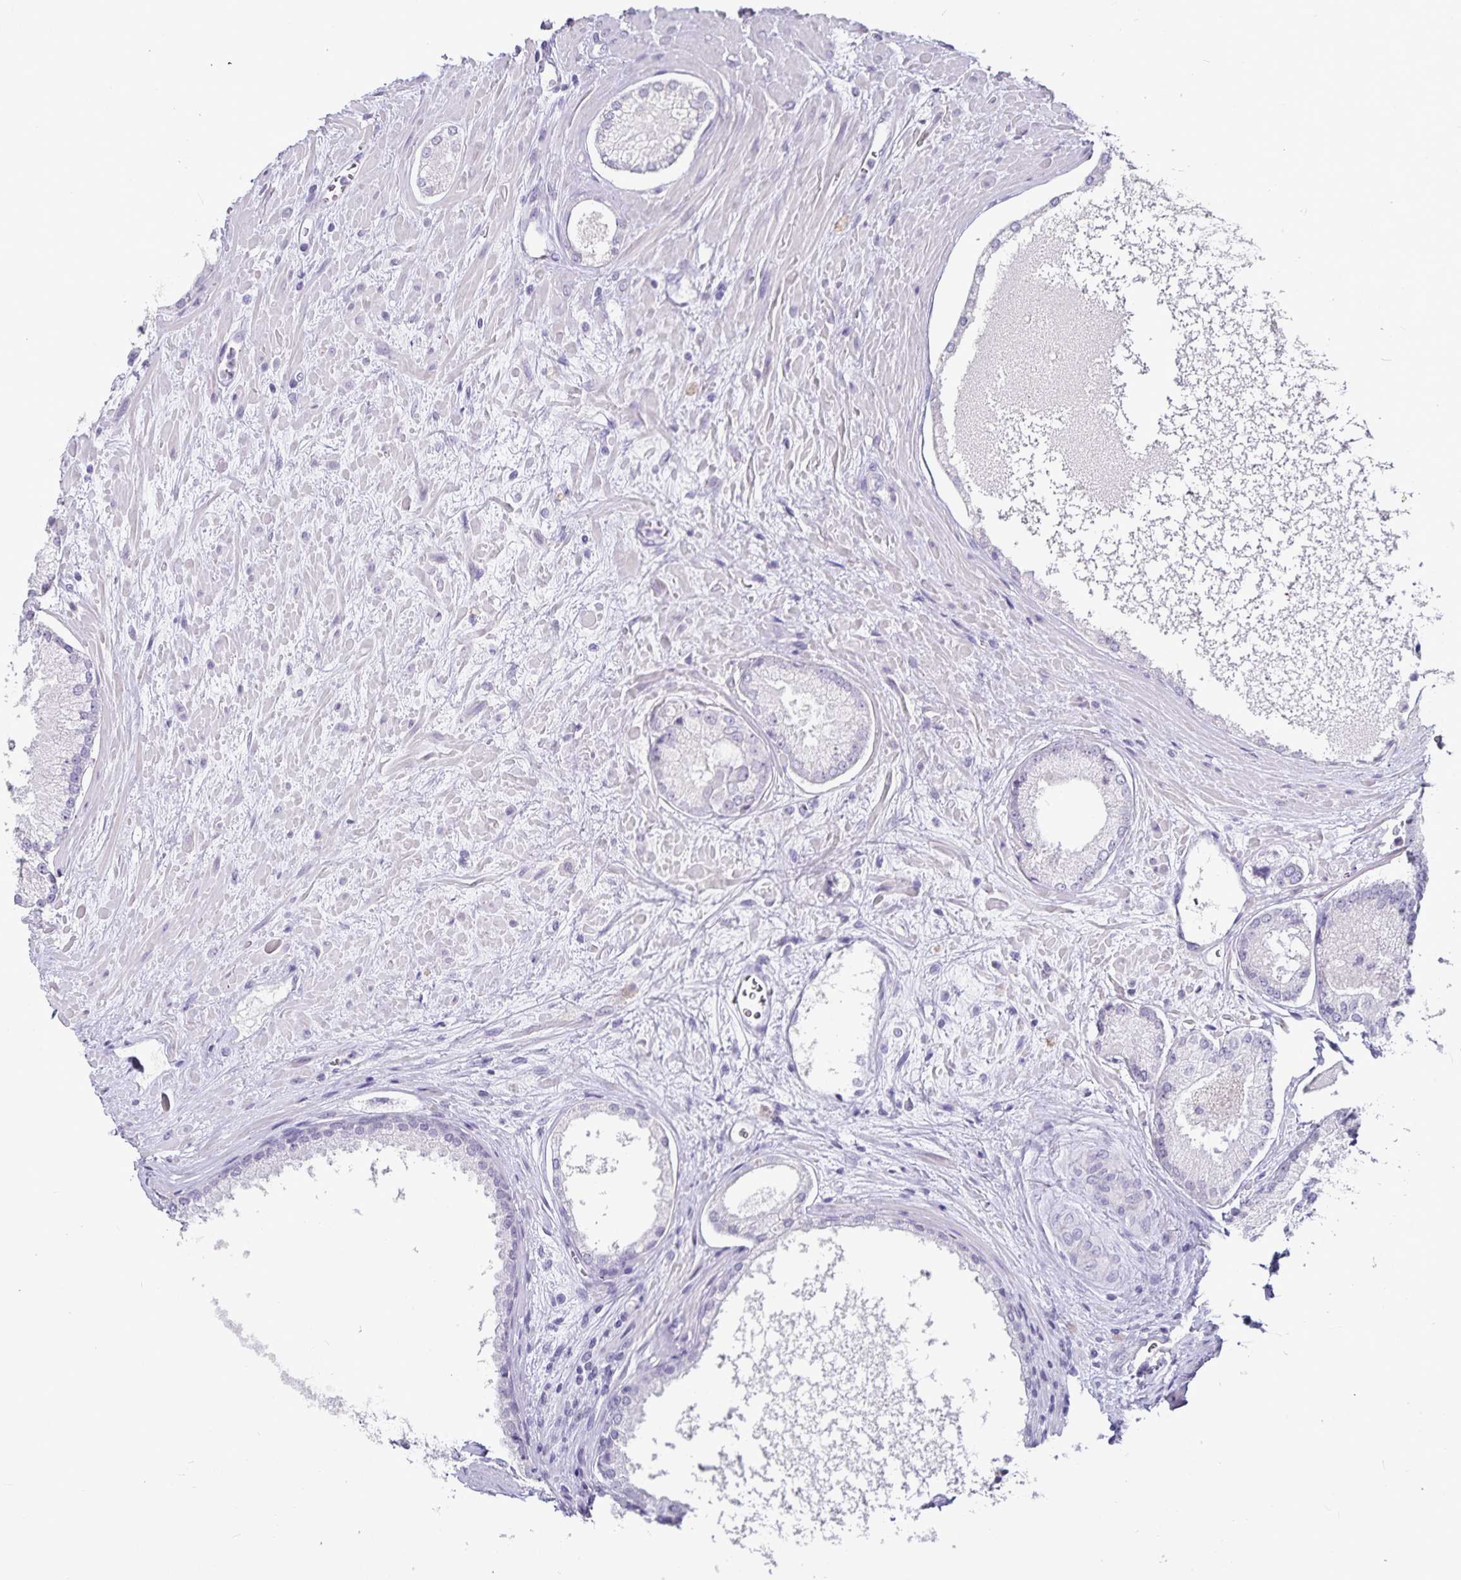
{"staining": {"intensity": "negative", "quantity": "none", "location": "none"}, "tissue": "prostate cancer", "cell_type": "Tumor cells", "image_type": "cancer", "snomed": [{"axis": "morphology", "description": "Adenocarcinoma, High grade"}, {"axis": "topography", "description": "Prostate"}], "caption": "An immunohistochemistry (IHC) photomicrograph of prostate cancer (adenocarcinoma (high-grade)) is shown. There is no staining in tumor cells of prostate cancer (adenocarcinoma (high-grade)). (Stains: DAB immunohistochemistry with hematoxylin counter stain, Microscopy: brightfield microscopy at high magnification).", "gene": "CA12", "patient": {"sex": "male", "age": 73}}